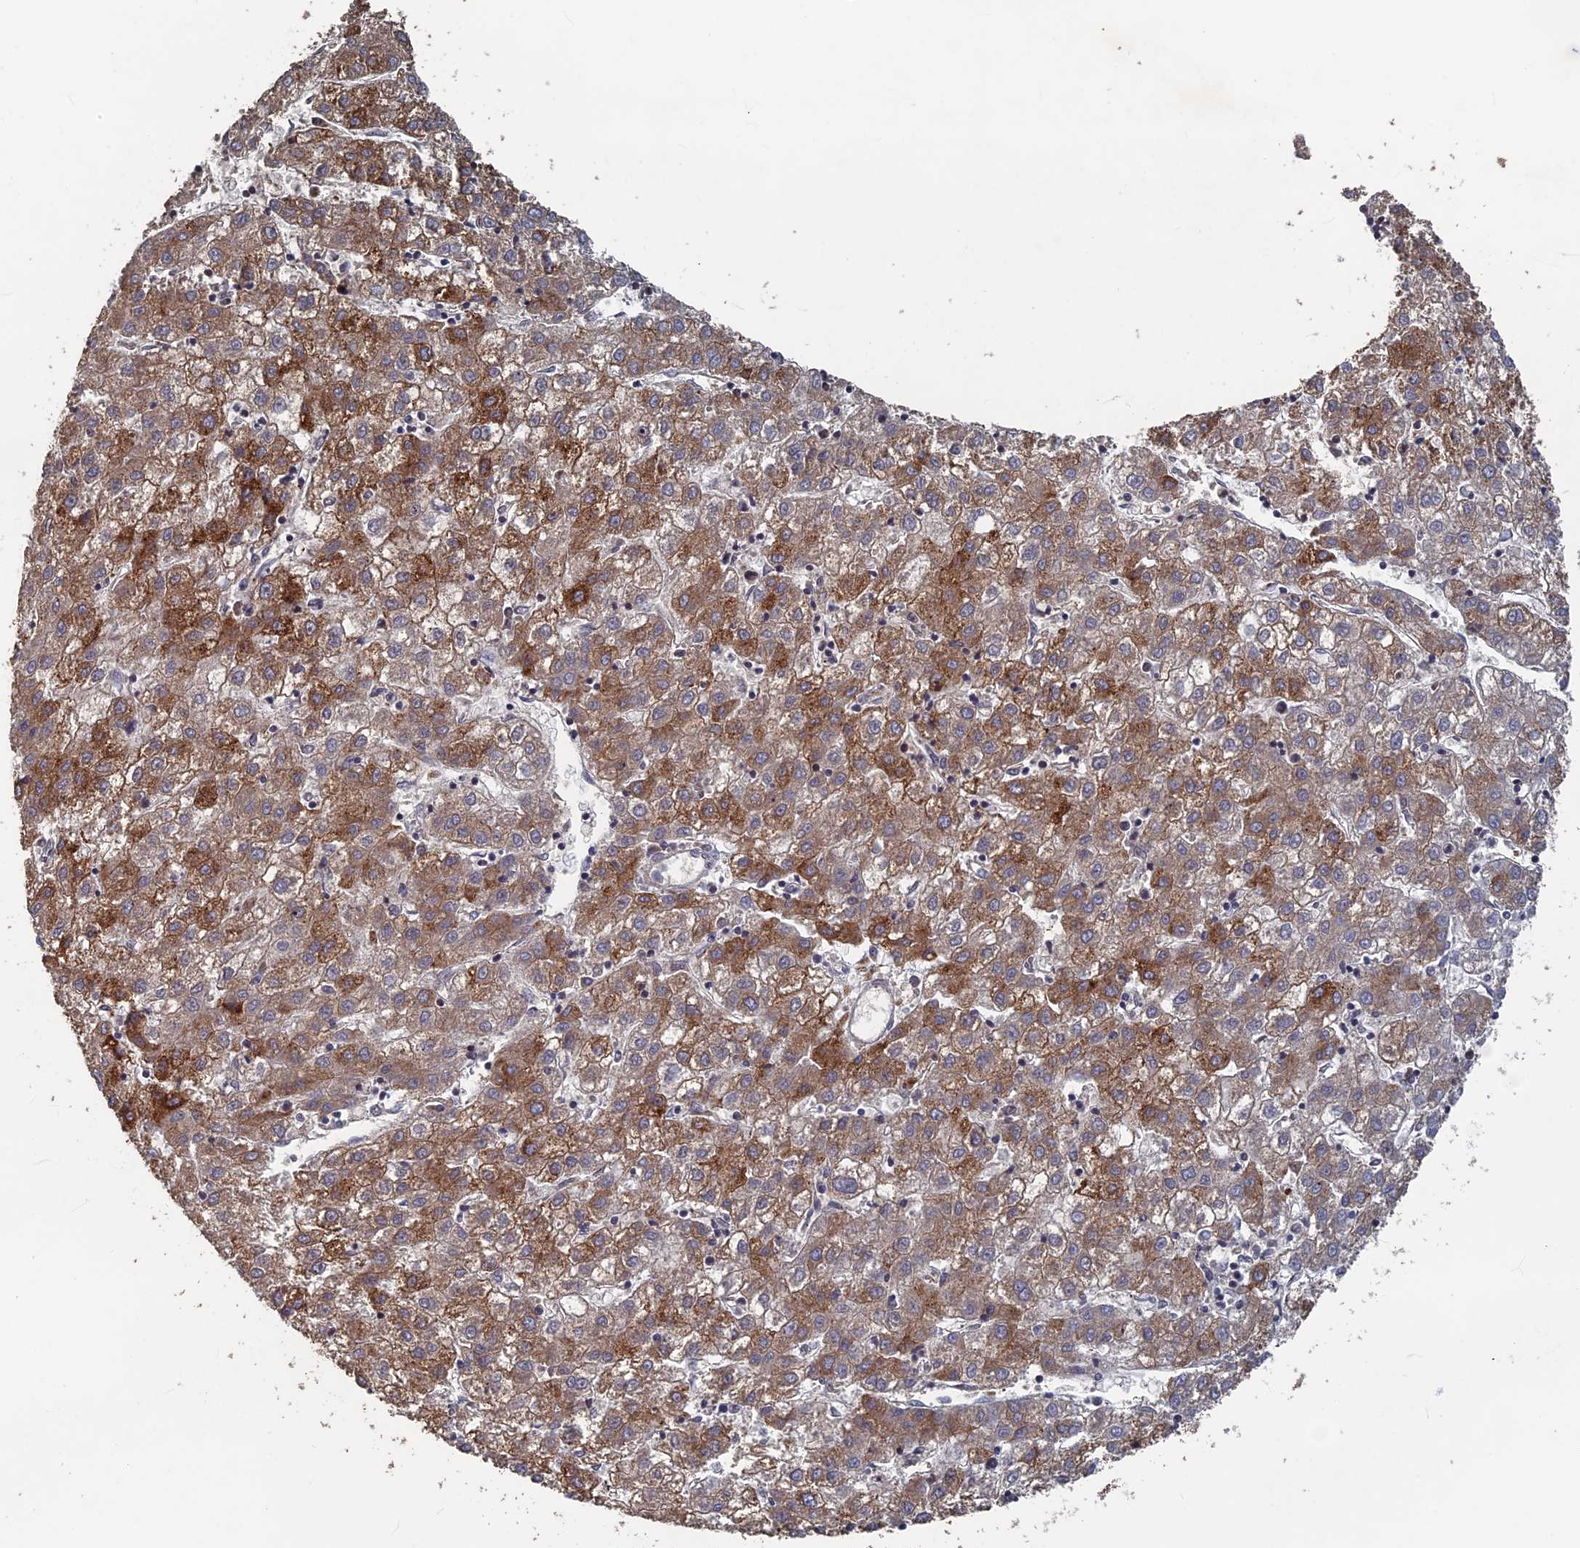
{"staining": {"intensity": "moderate", "quantity": ">75%", "location": "cytoplasmic/membranous"}, "tissue": "liver cancer", "cell_type": "Tumor cells", "image_type": "cancer", "snomed": [{"axis": "morphology", "description": "Carcinoma, Hepatocellular, NOS"}, {"axis": "topography", "description": "Liver"}], "caption": "Liver cancer stained for a protein shows moderate cytoplasmic/membranous positivity in tumor cells.", "gene": "SH3D21", "patient": {"sex": "male", "age": 72}}